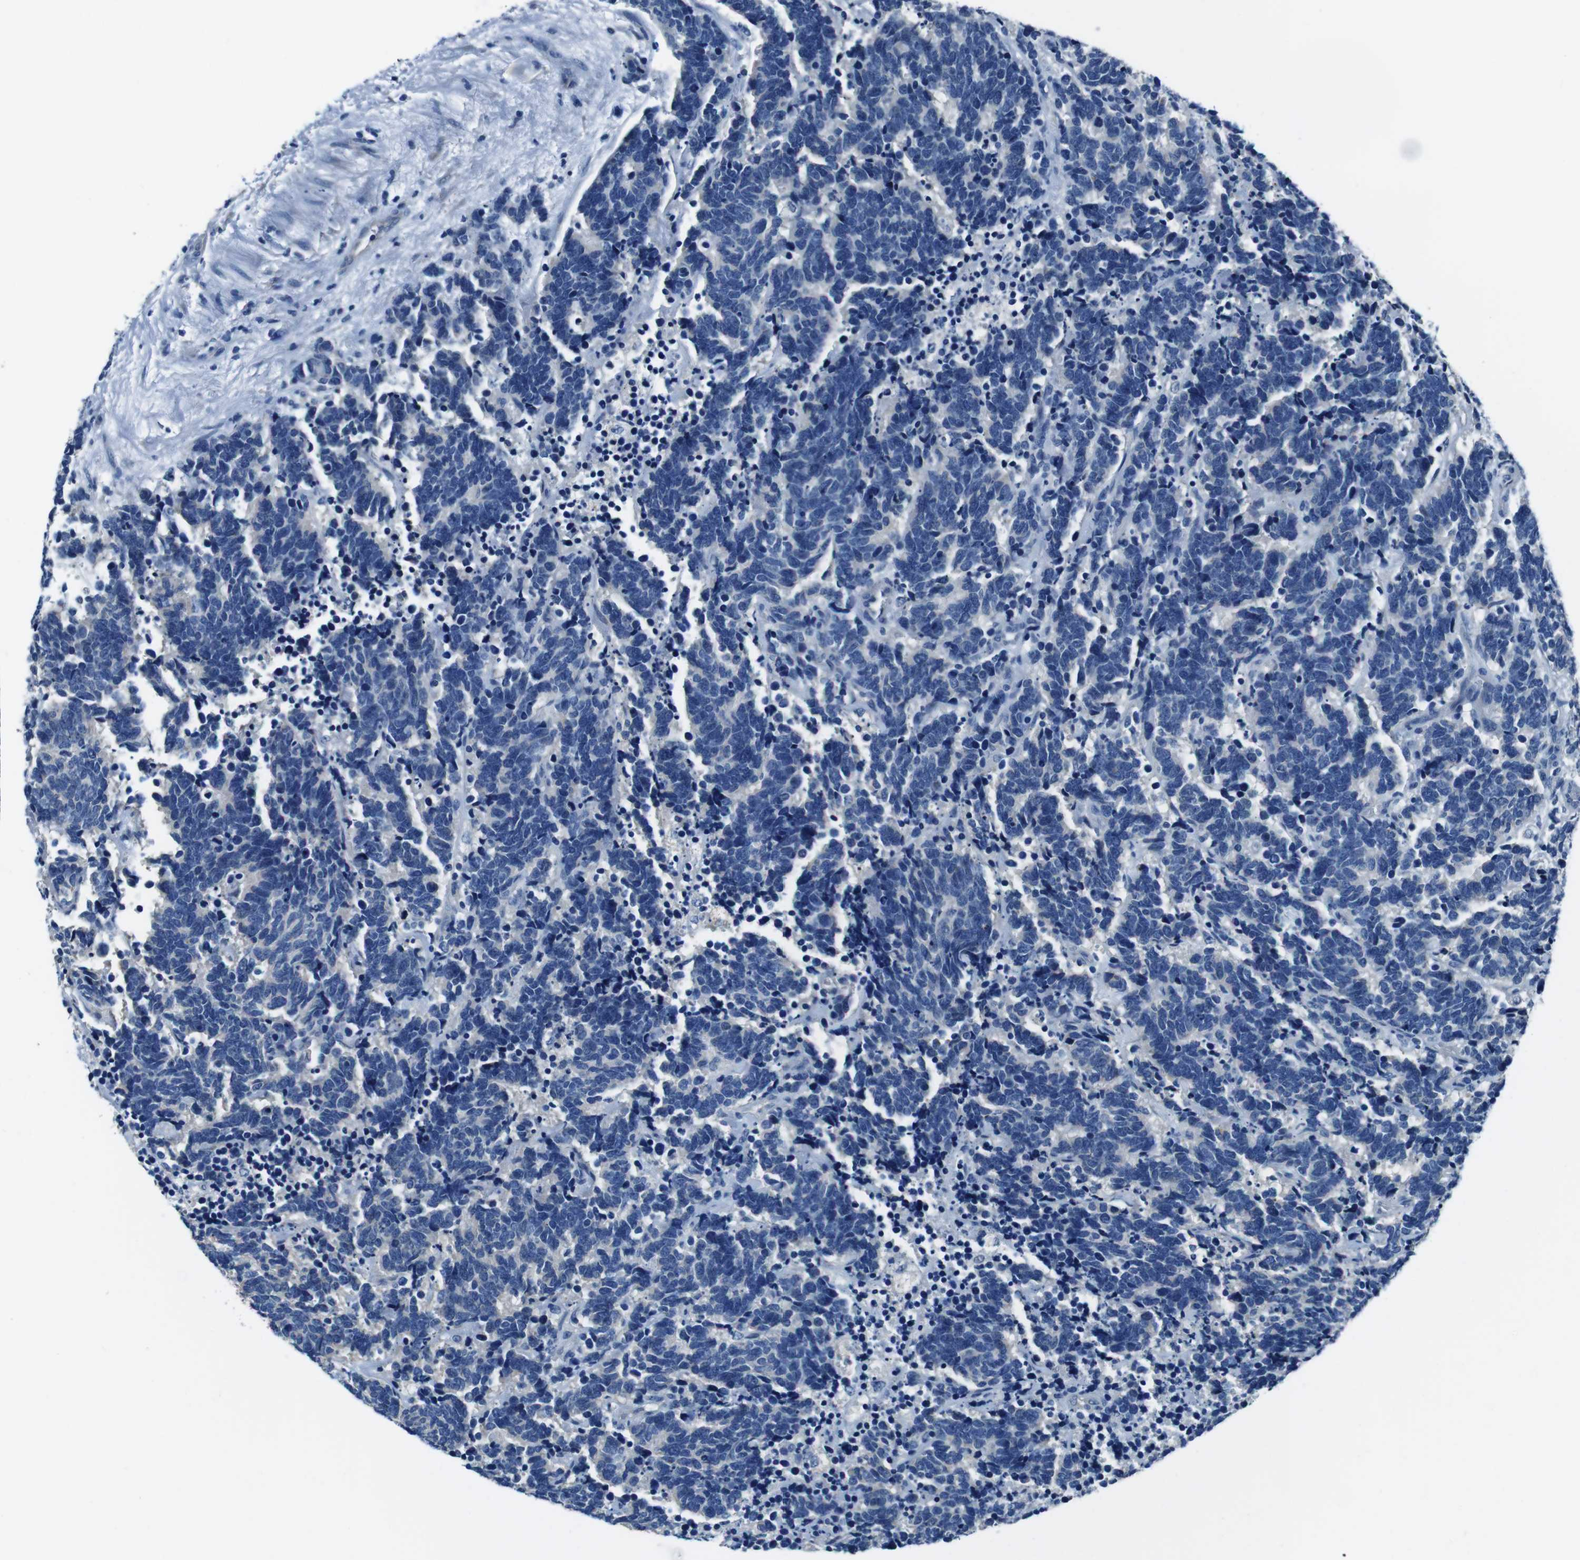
{"staining": {"intensity": "negative", "quantity": "none", "location": "none"}, "tissue": "carcinoid", "cell_type": "Tumor cells", "image_type": "cancer", "snomed": [{"axis": "morphology", "description": "Carcinoma, NOS"}, {"axis": "morphology", "description": "Carcinoid, malignant, NOS"}, {"axis": "topography", "description": "Urinary bladder"}], "caption": "Human carcinoid stained for a protein using IHC exhibits no expression in tumor cells.", "gene": "CASQ1", "patient": {"sex": "male", "age": 57}}